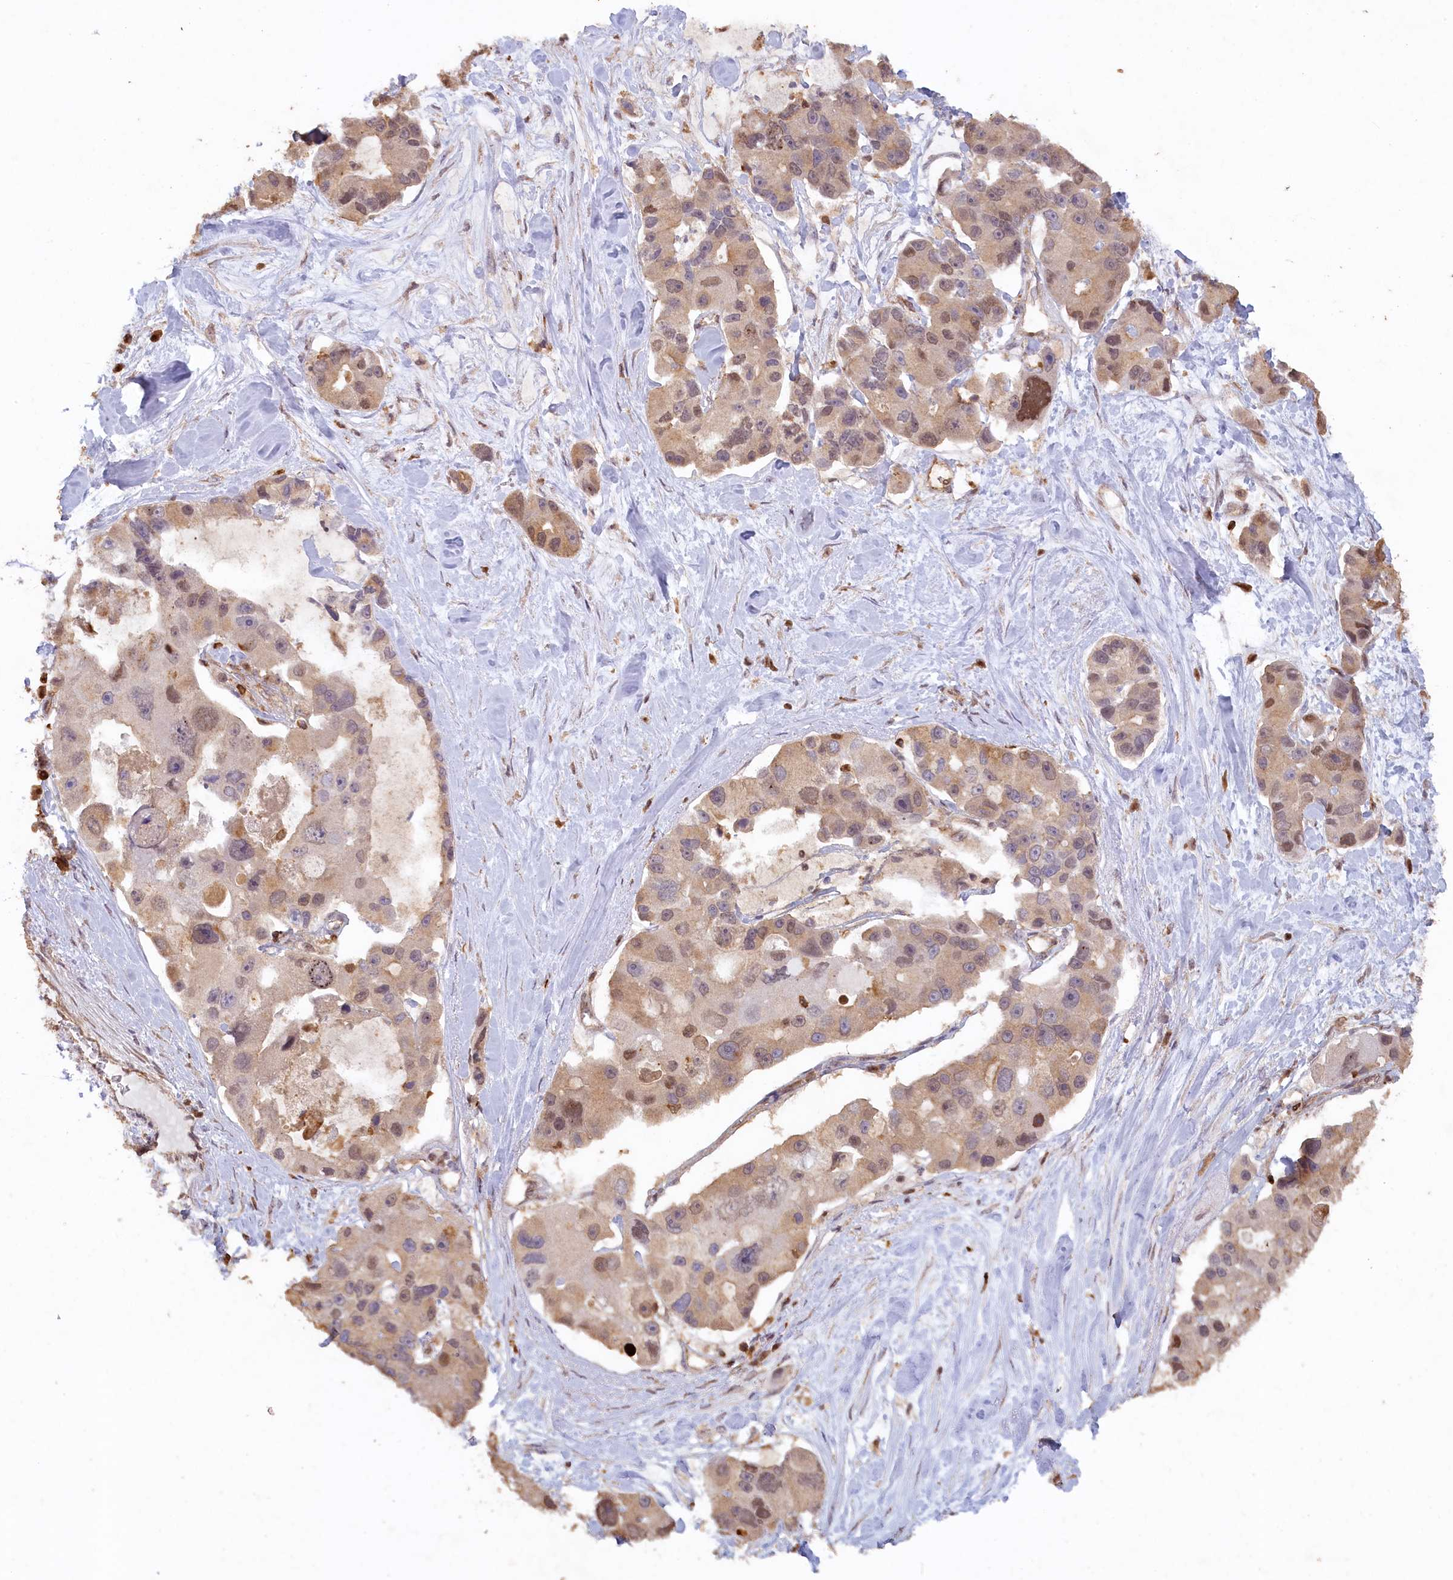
{"staining": {"intensity": "moderate", "quantity": "<25%", "location": "cytoplasmic/membranous,nuclear"}, "tissue": "lung cancer", "cell_type": "Tumor cells", "image_type": "cancer", "snomed": [{"axis": "morphology", "description": "Adenocarcinoma, NOS"}, {"axis": "topography", "description": "Lung"}], "caption": "Immunohistochemical staining of adenocarcinoma (lung) shows low levels of moderate cytoplasmic/membranous and nuclear staining in about <25% of tumor cells.", "gene": "MADD", "patient": {"sex": "female", "age": 54}}